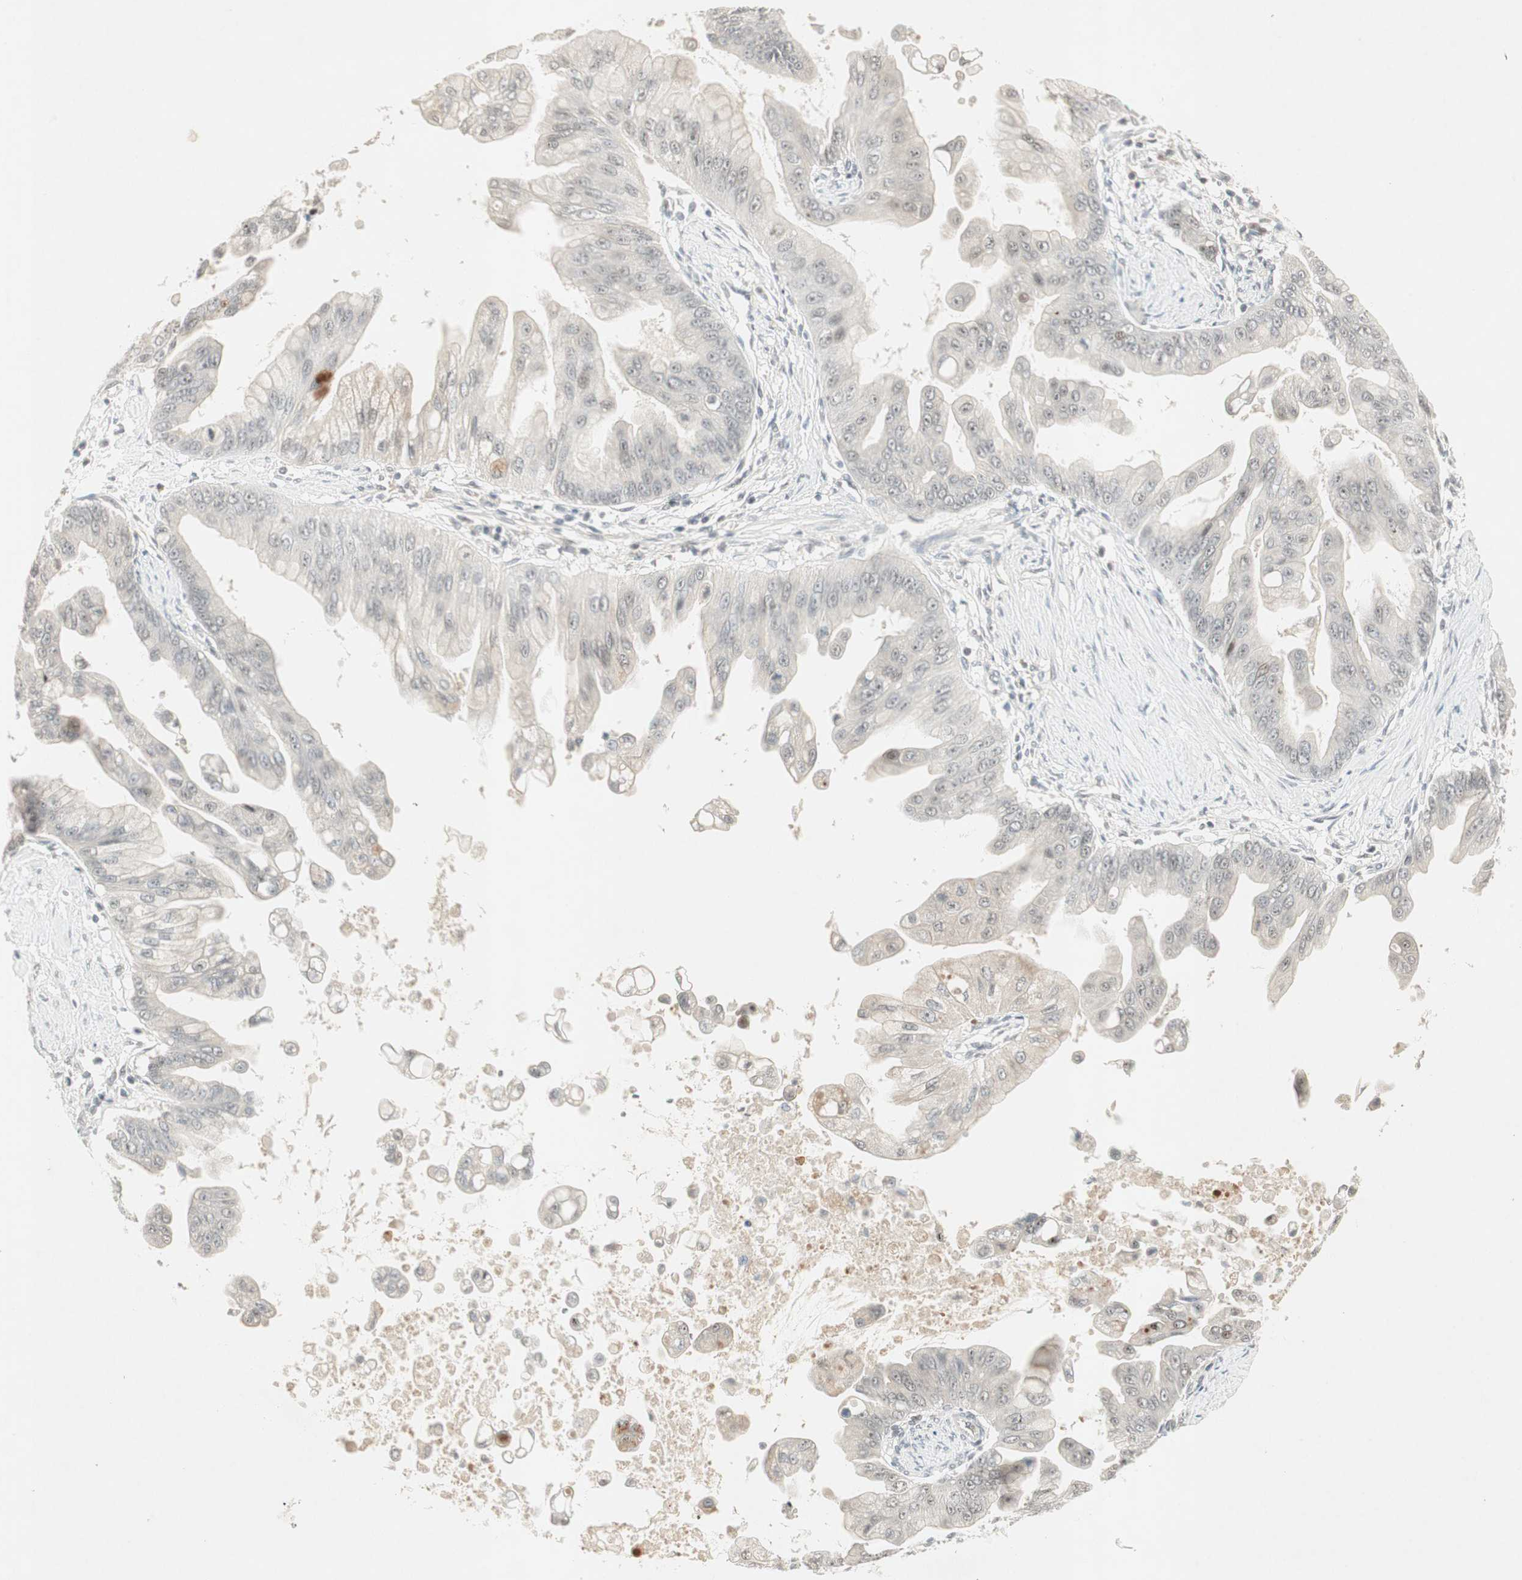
{"staining": {"intensity": "weak", "quantity": "<25%", "location": "cytoplasmic/membranous,nuclear"}, "tissue": "pancreatic cancer", "cell_type": "Tumor cells", "image_type": "cancer", "snomed": [{"axis": "morphology", "description": "Adenocarcinoma, NOS"}, {"axis": "topography", "description": "Pancreas"}], "caption": "There is no significant expression in tumor cells of pancreatic cancer.", "gene": "ACSL5", "patient": {"sex": "female", "age": 75}}